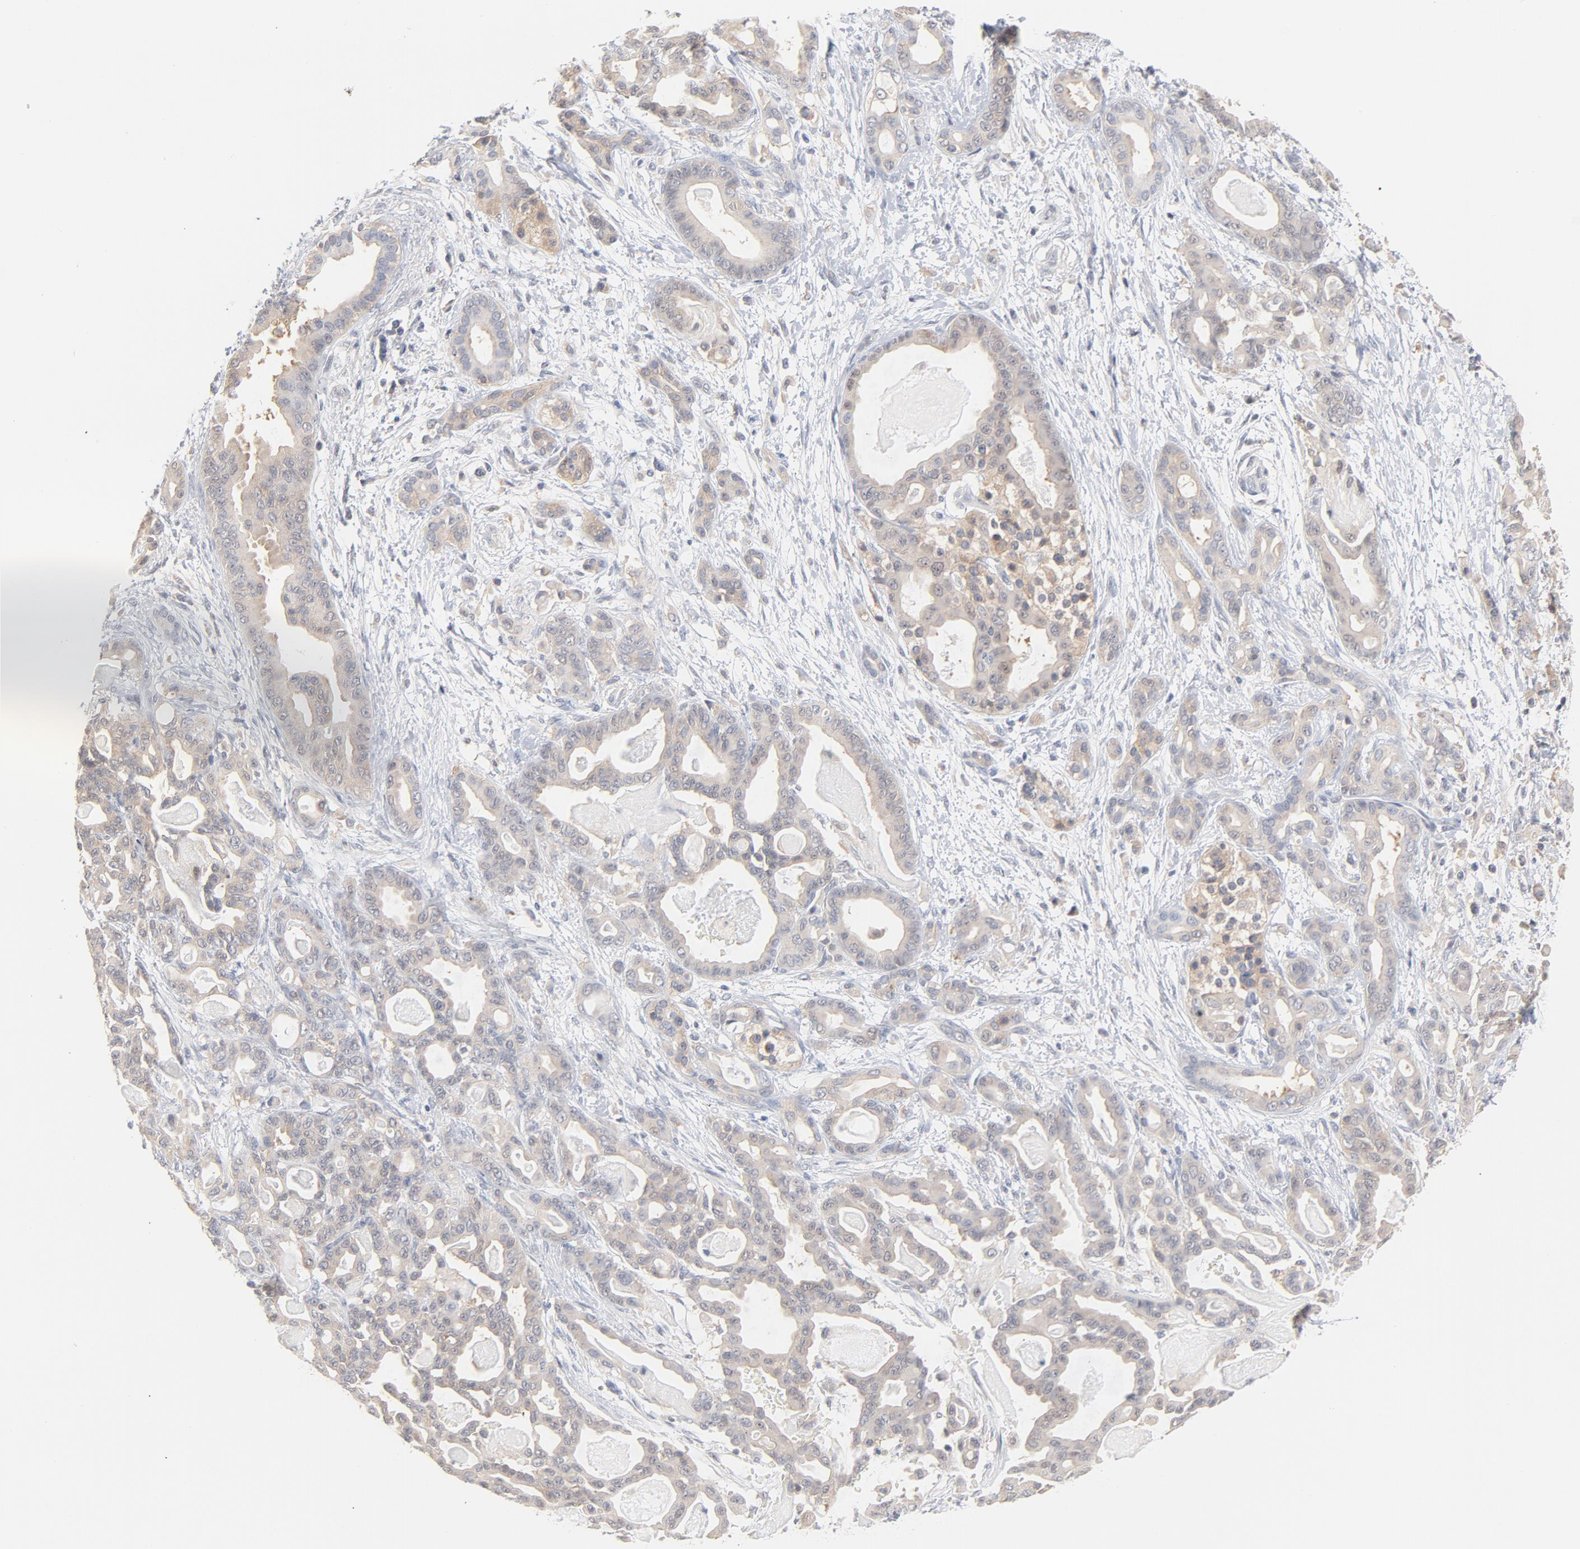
{"staining": {"intensity": "negative", "quantity": "none", "location": "none"}, "tissue": "pancreatic cancer", "cell_type": "Tumor cells", "image_type": "cancer", "snomed": [{"axis": "morphology", "description": "Adenocarcinoma, NOS"}, {"axis": "topography", "description": "Pancreas"}], "caption": "A photomicrograph of human adenocarcinoma (pancreatic) is negative for staining in tumor cells. (Brightfield microscopy of DAB (3,3'-diaminobenzidine) IHC at high magnification).", "gene": "UBL4A", "patient": {"sex": "male", "age": 63}}